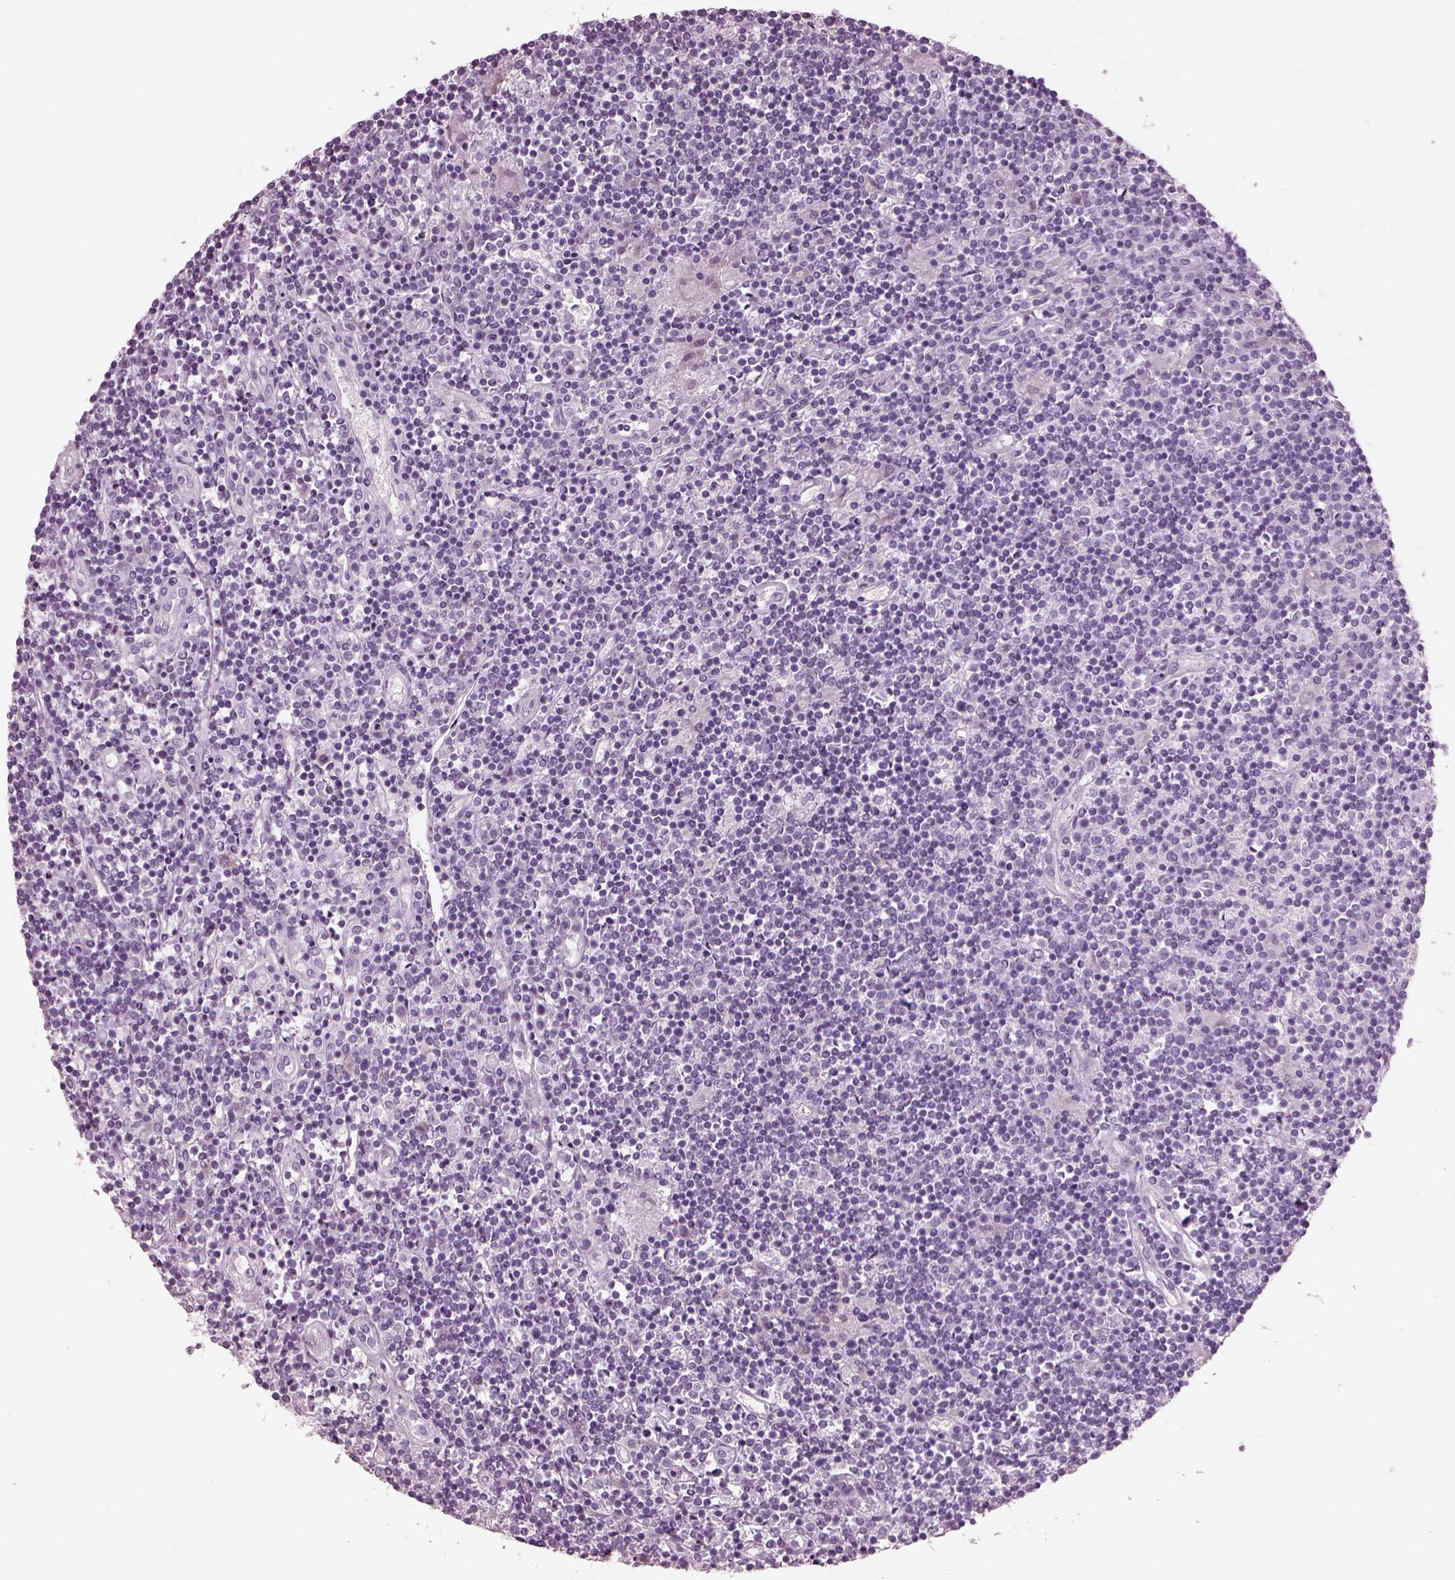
{"staining": {"intensity": "negative", "quantity": "none", "location": "none"}, "tissue": "lymphoma", "cell_type": "Tumor cells", "image_type": "cancer", "snomed": [{"axis": "morphology", "description": "Hodgkin's disease, NOS"}, {"axis": "topography", "description": "Lymph node"}], "caption": "Immunohistochemistry (IHC) image of neoplastic tissue: lymphoma stained with DAB displays no significant protein positivity in tumor cells.", "gene": "HYDIN", "patient": {"sex": "male", "age": 40}}